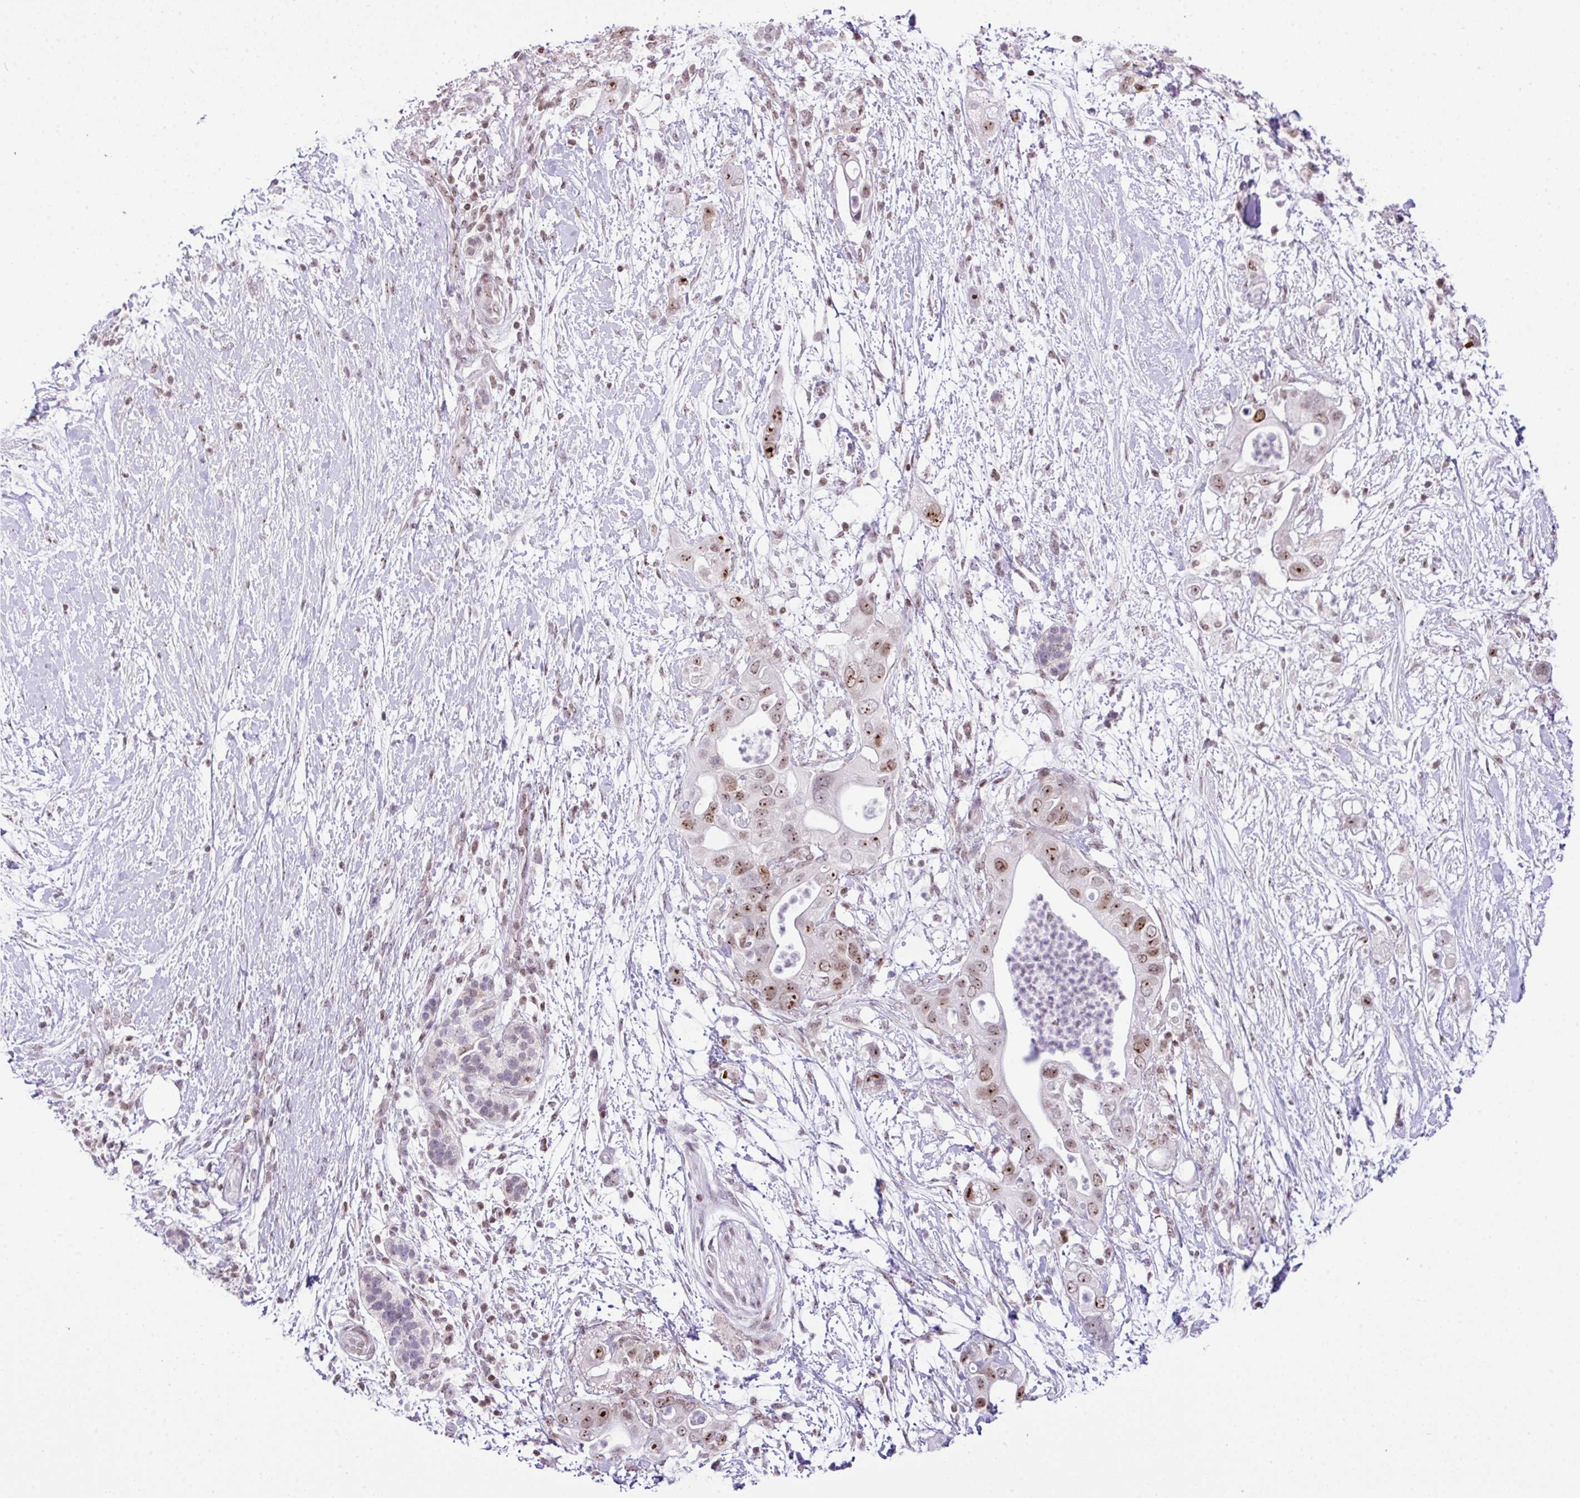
{"staining": {"intensity": "moderate", "quantity": ">75%", "location": "nuclear"}, "tissue": "pancreatic cancer", "cell_type": "Tumor cells", "image_type": "cancer", "snomed": [{"axis": "morphology", "description": "Adenocarcinoma, NOS"}, {"axis": "topography", "description": "Pancreas"}], "caption": "This image demonstrates IHC staining of adenocarcinoma (pancreatic), with medium moderate nuclear positivity in about >75% of tumor cells.", "gene": "CCDC137", "patient": {"sex": "female", "age": 72}}